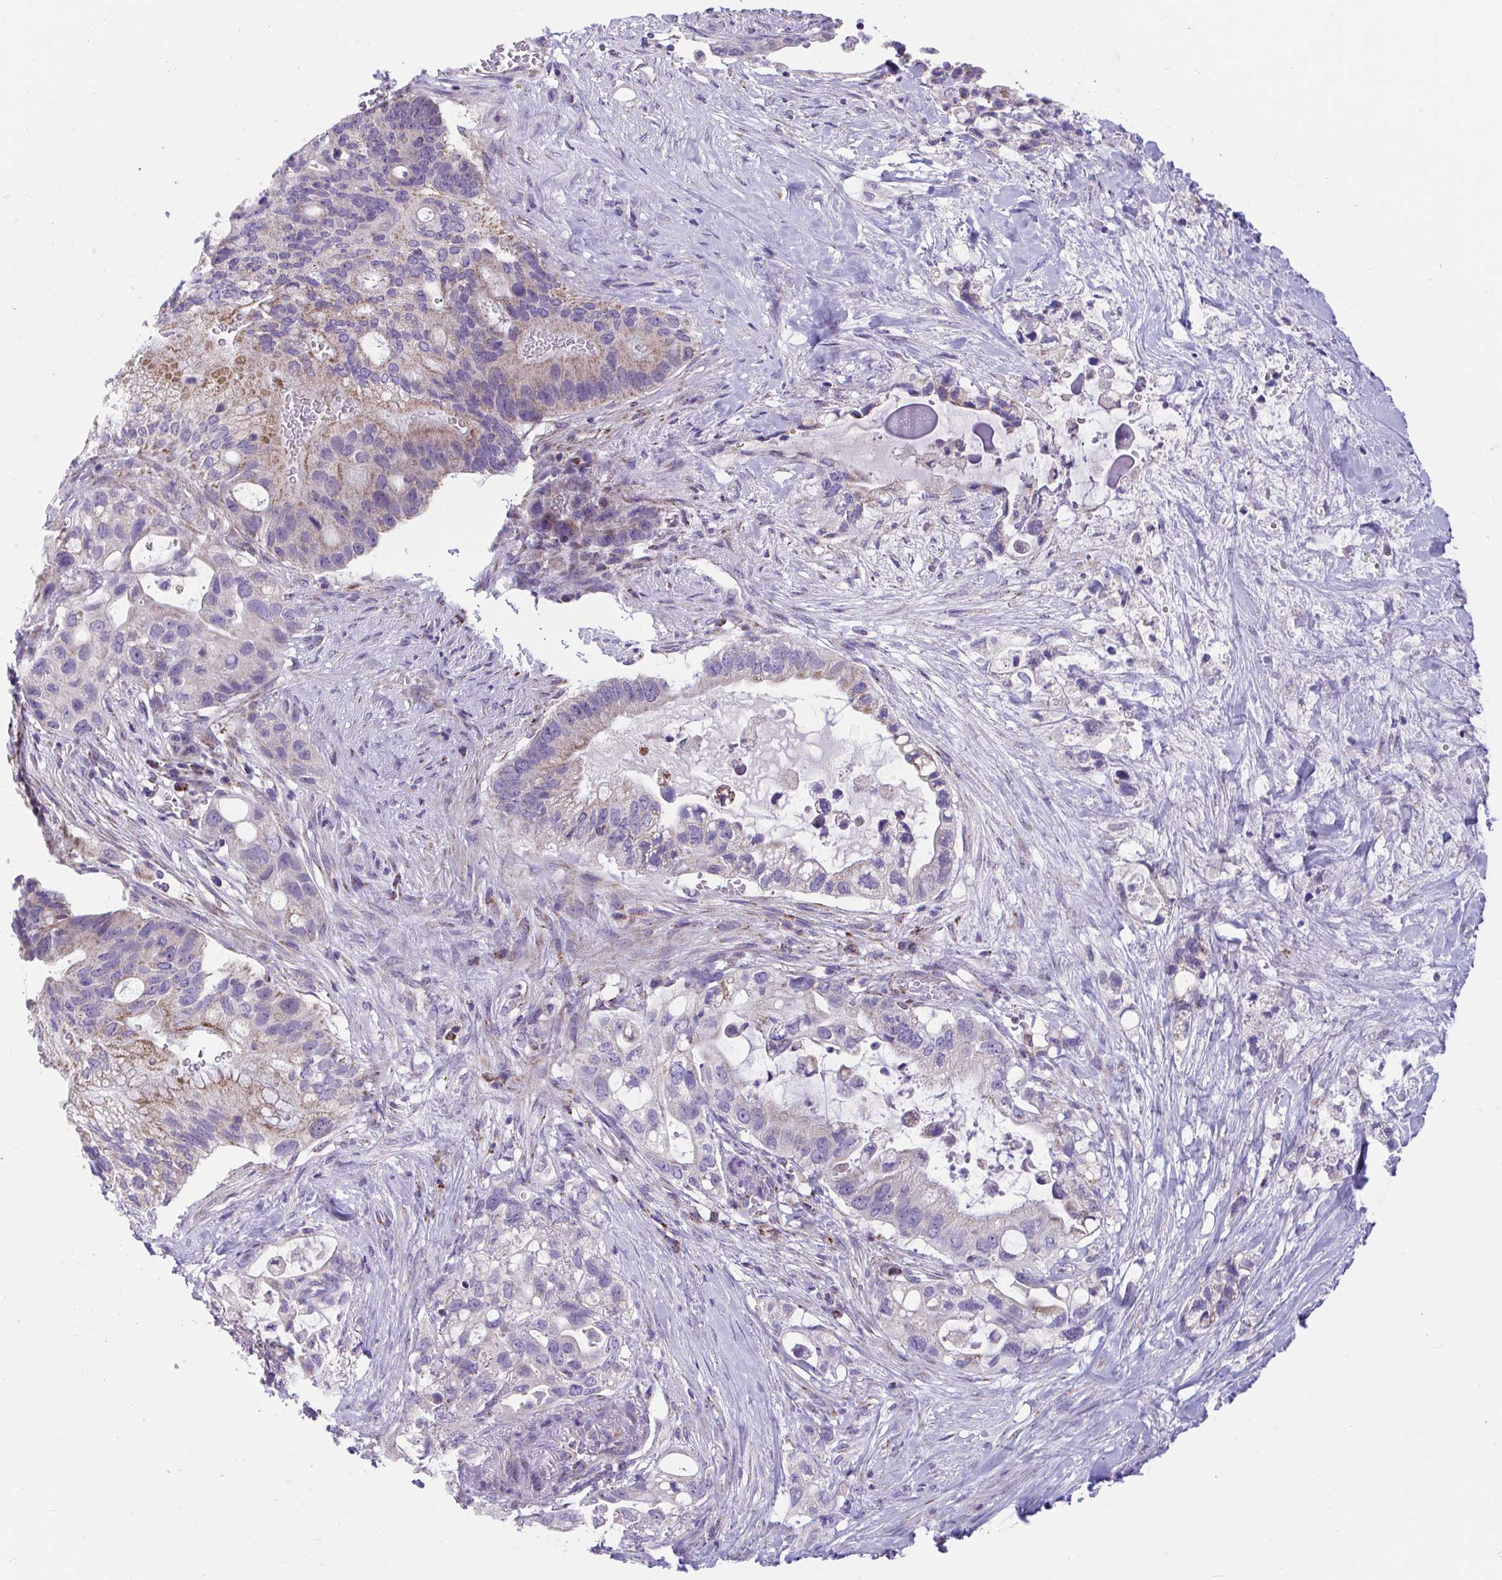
{"staining": {"intensity": "weak", "quantity": "25%-75%", "location": "cytoplasmic/membranous"}, "tissue": "pancreatic cancer", "cell_type": "Tumor cells", "image_type": "cancer", "snomed": [{"axis": "morphology", "description": "Adenocarcinoma, NOS"}, {"axis": "topography", "description": "Pancreas"}], "caption": "An IHC image of neoplastic tissue is shown. Protein staining in brown highlights weak cytoplasmic/membranous positivity in adenocarcinoma (pancreatic) within tumor cells. The protein of interest is shown in brown color, while the nuclei are stained blue.", "gene": "OR13A1", "patient": {"sex": "female", "age": 72}}